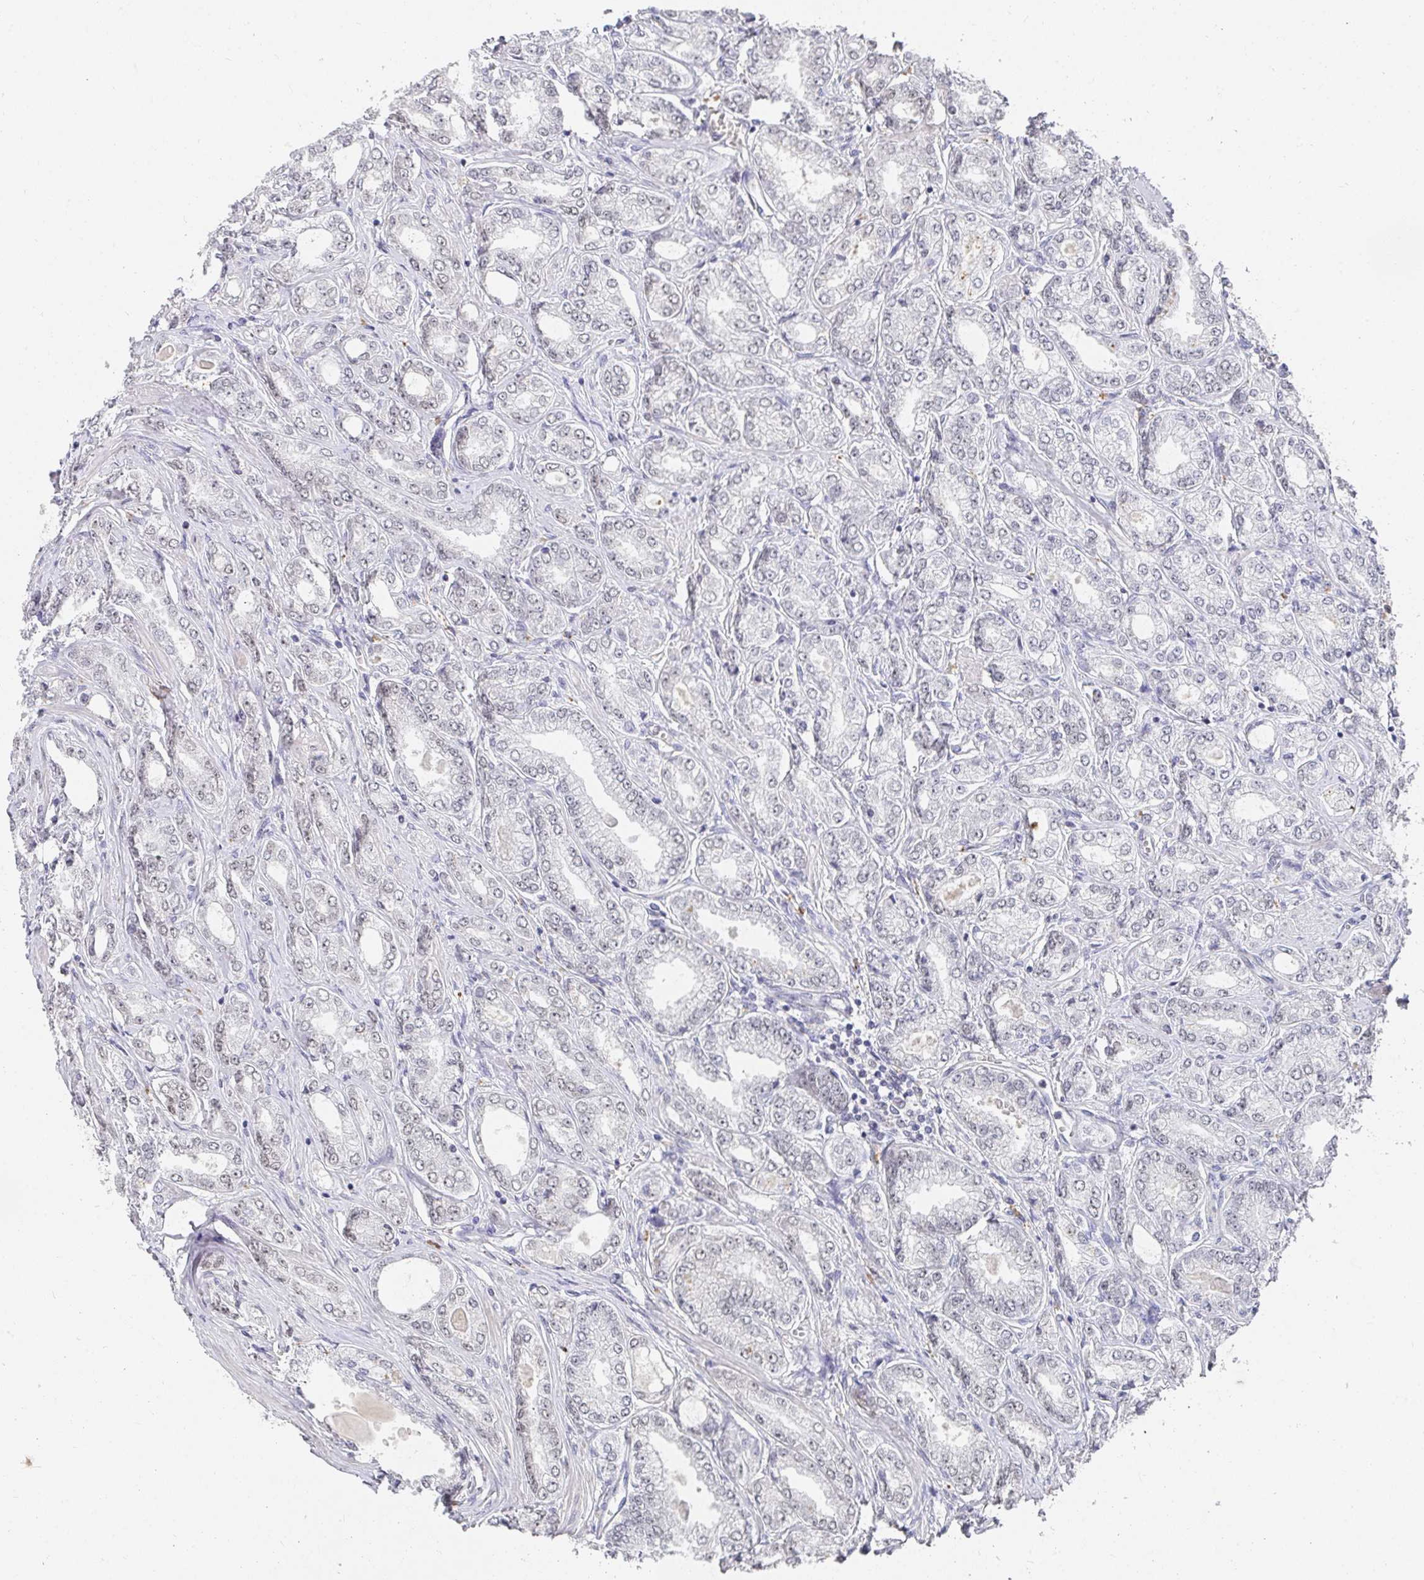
{"staining": {"intensity": "negative", "quantity": "none", "location": "none"}, "tissue": "prostate cancer", "cell_type": "Tumor cells", "image_type": "cancer", "snomed": [{"axis": "morphology", "description": "Adenocarcinoma, High grade"}, {"axis": "topography", "description": "Prostate"}], "caption": "Immunohistochemistry of human prostate cancer demonstrates no positivity in tumor cells.", "gene": "RCOR1", "patient": {"sex": "male", "age": 68}}